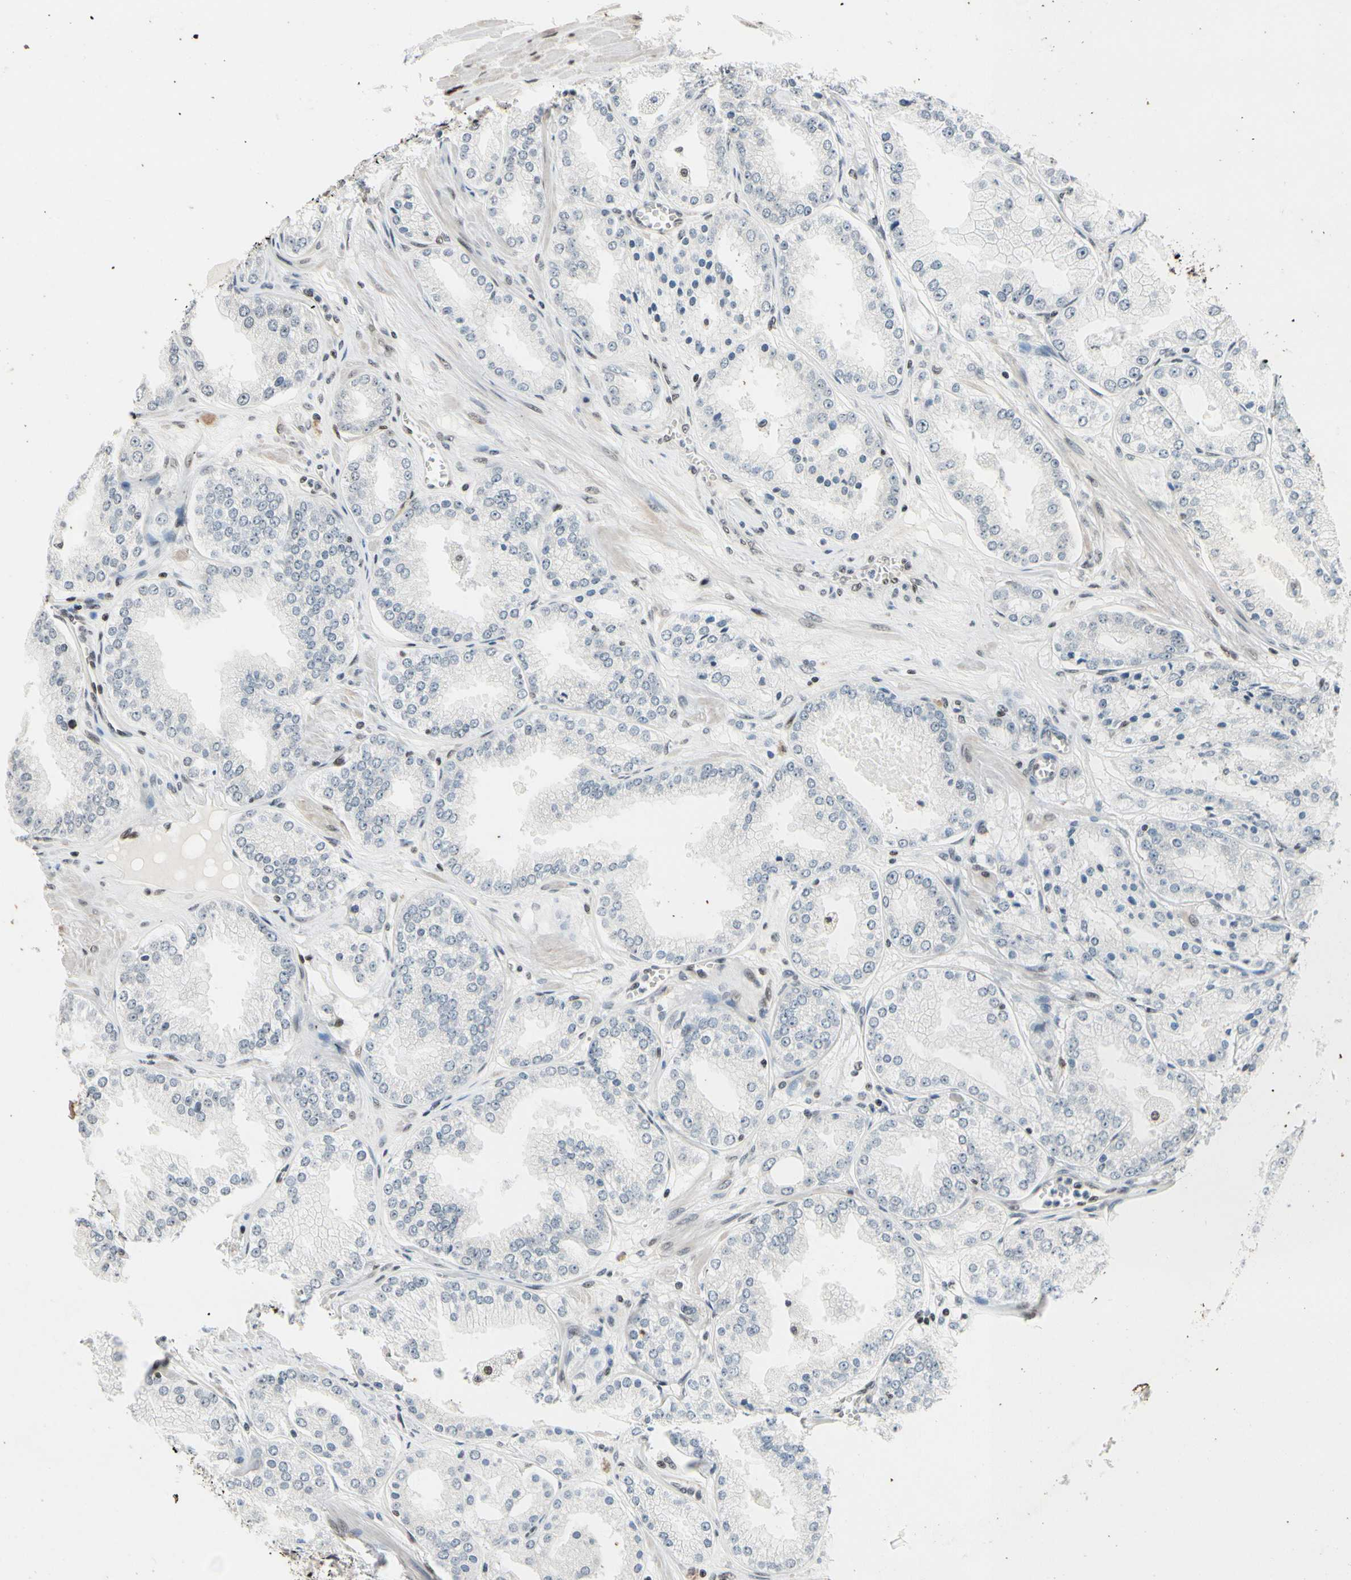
{"staining": {"intensity": "negative", "quantity": "none", "location": "none"}, "tissue": "prostate cancer", "cell_type": "Tumor cells", "image_type": "cancer", "snomed": [{"axis": "morphology", "description": "Adenocarcinoma, High grade"}, {"axis": "topography", "description": "Prostate"}], "caption": "This is an immunohistochemistry photomicrograph of prostate adenocarcinoma (high-grade). There is no staining in tumor cells.", "gene": "RECQL", "patient": {"sex": "male", "age": 61}}